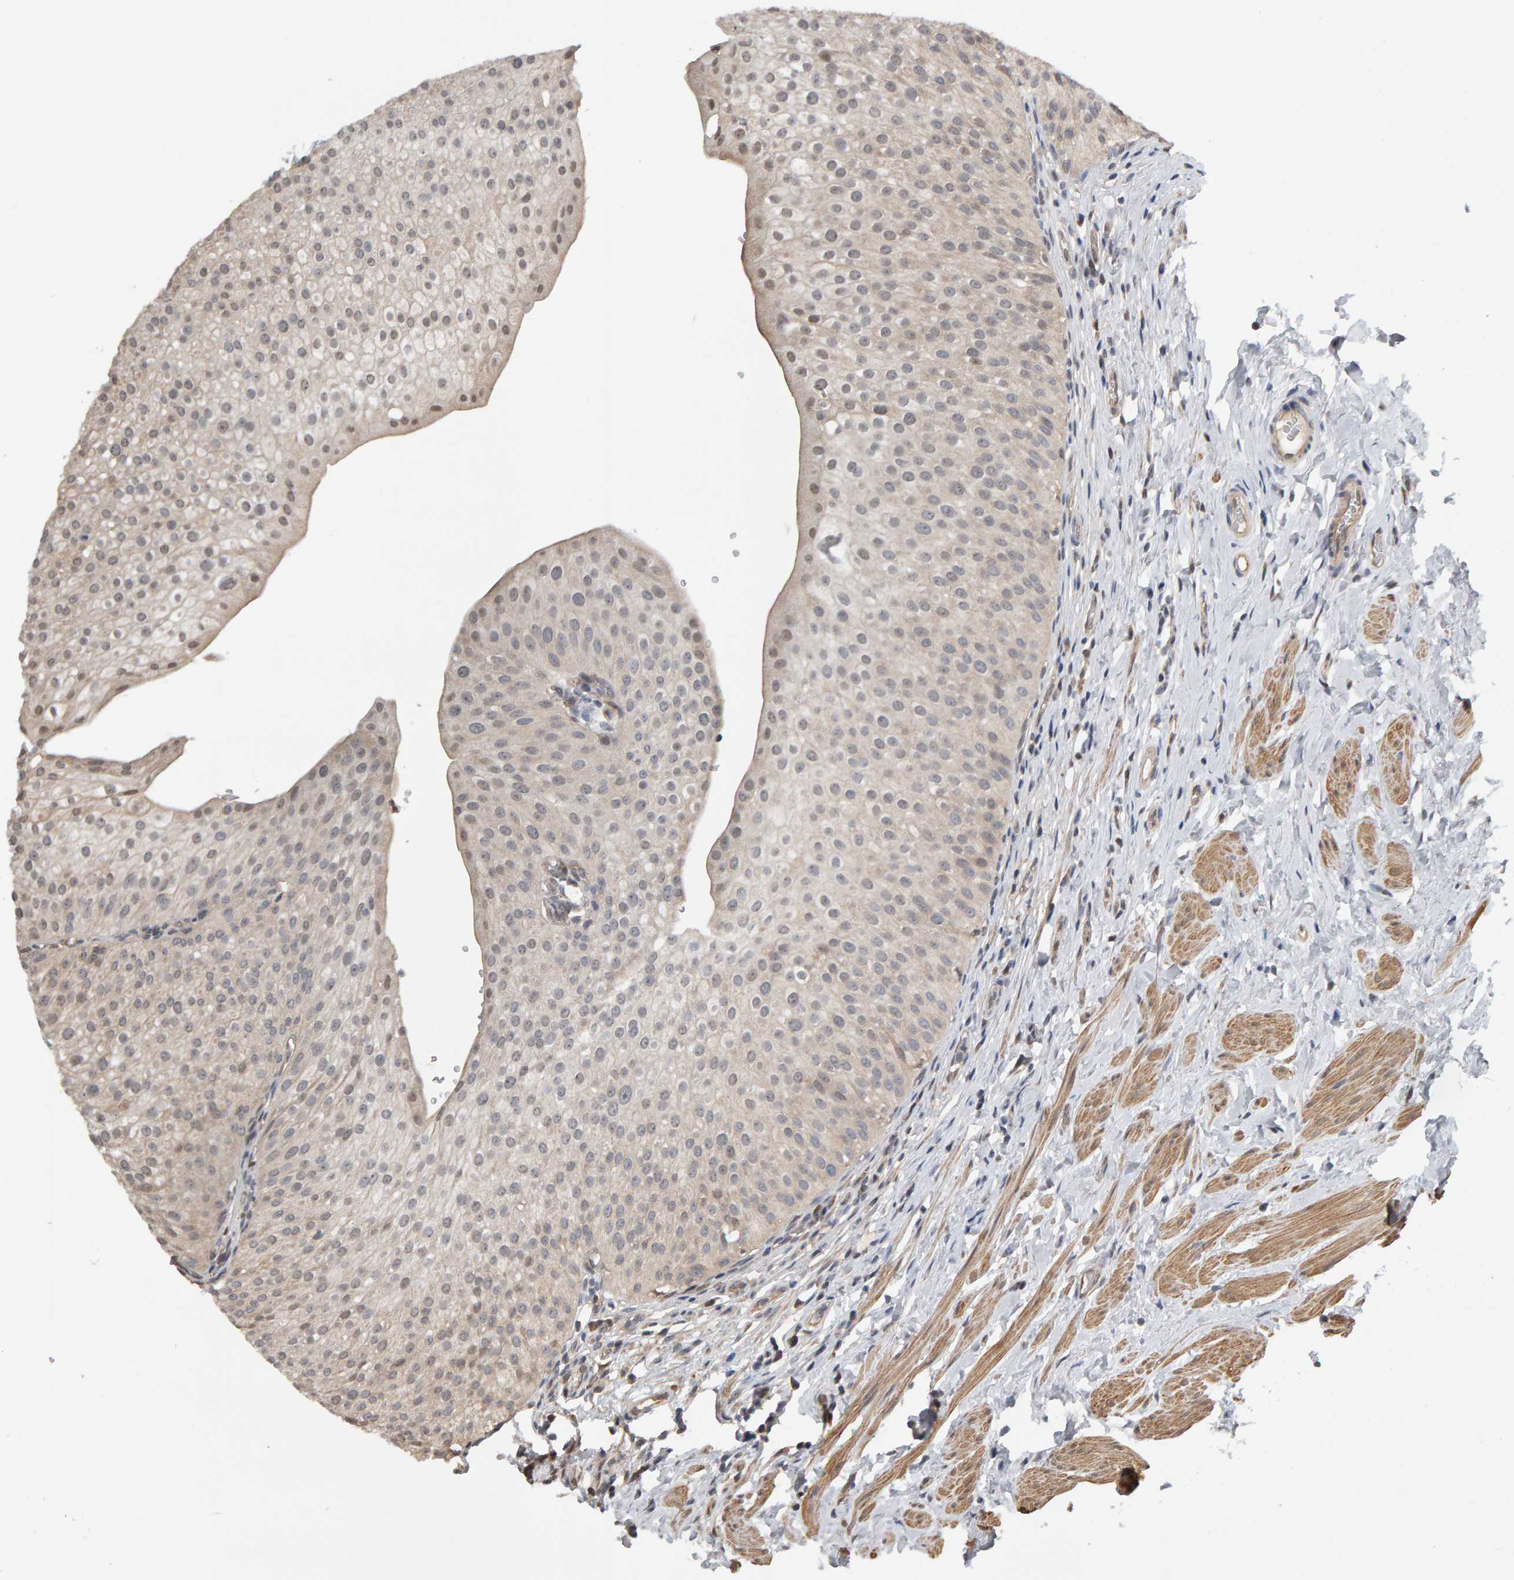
{"staining": {"intensity": "weak", "quantity": "<25%", "location": "nuclear"}, "tissue": "urothelial cancer", "cell_type": "Tumor cells", "image_type": "cancer", "snomed": [{"axis": "morphology", "description": "Normal tissue, NOS"}, {"axis": "morphology", "description": "Urothelial carcinoma, Low grade"}, {"axis": "topography", "description": "Smooth muscle"}, {"axis": "topography", "description": "Urinary bladder"}], "caption": "A high-resolution micrograph shows immunohistochemistry staining of urothelial cancer, which demonstrates no significant positivity in tumor cells.", "gene": "COASY", "patient": {"sex": "male", "age": 60}}